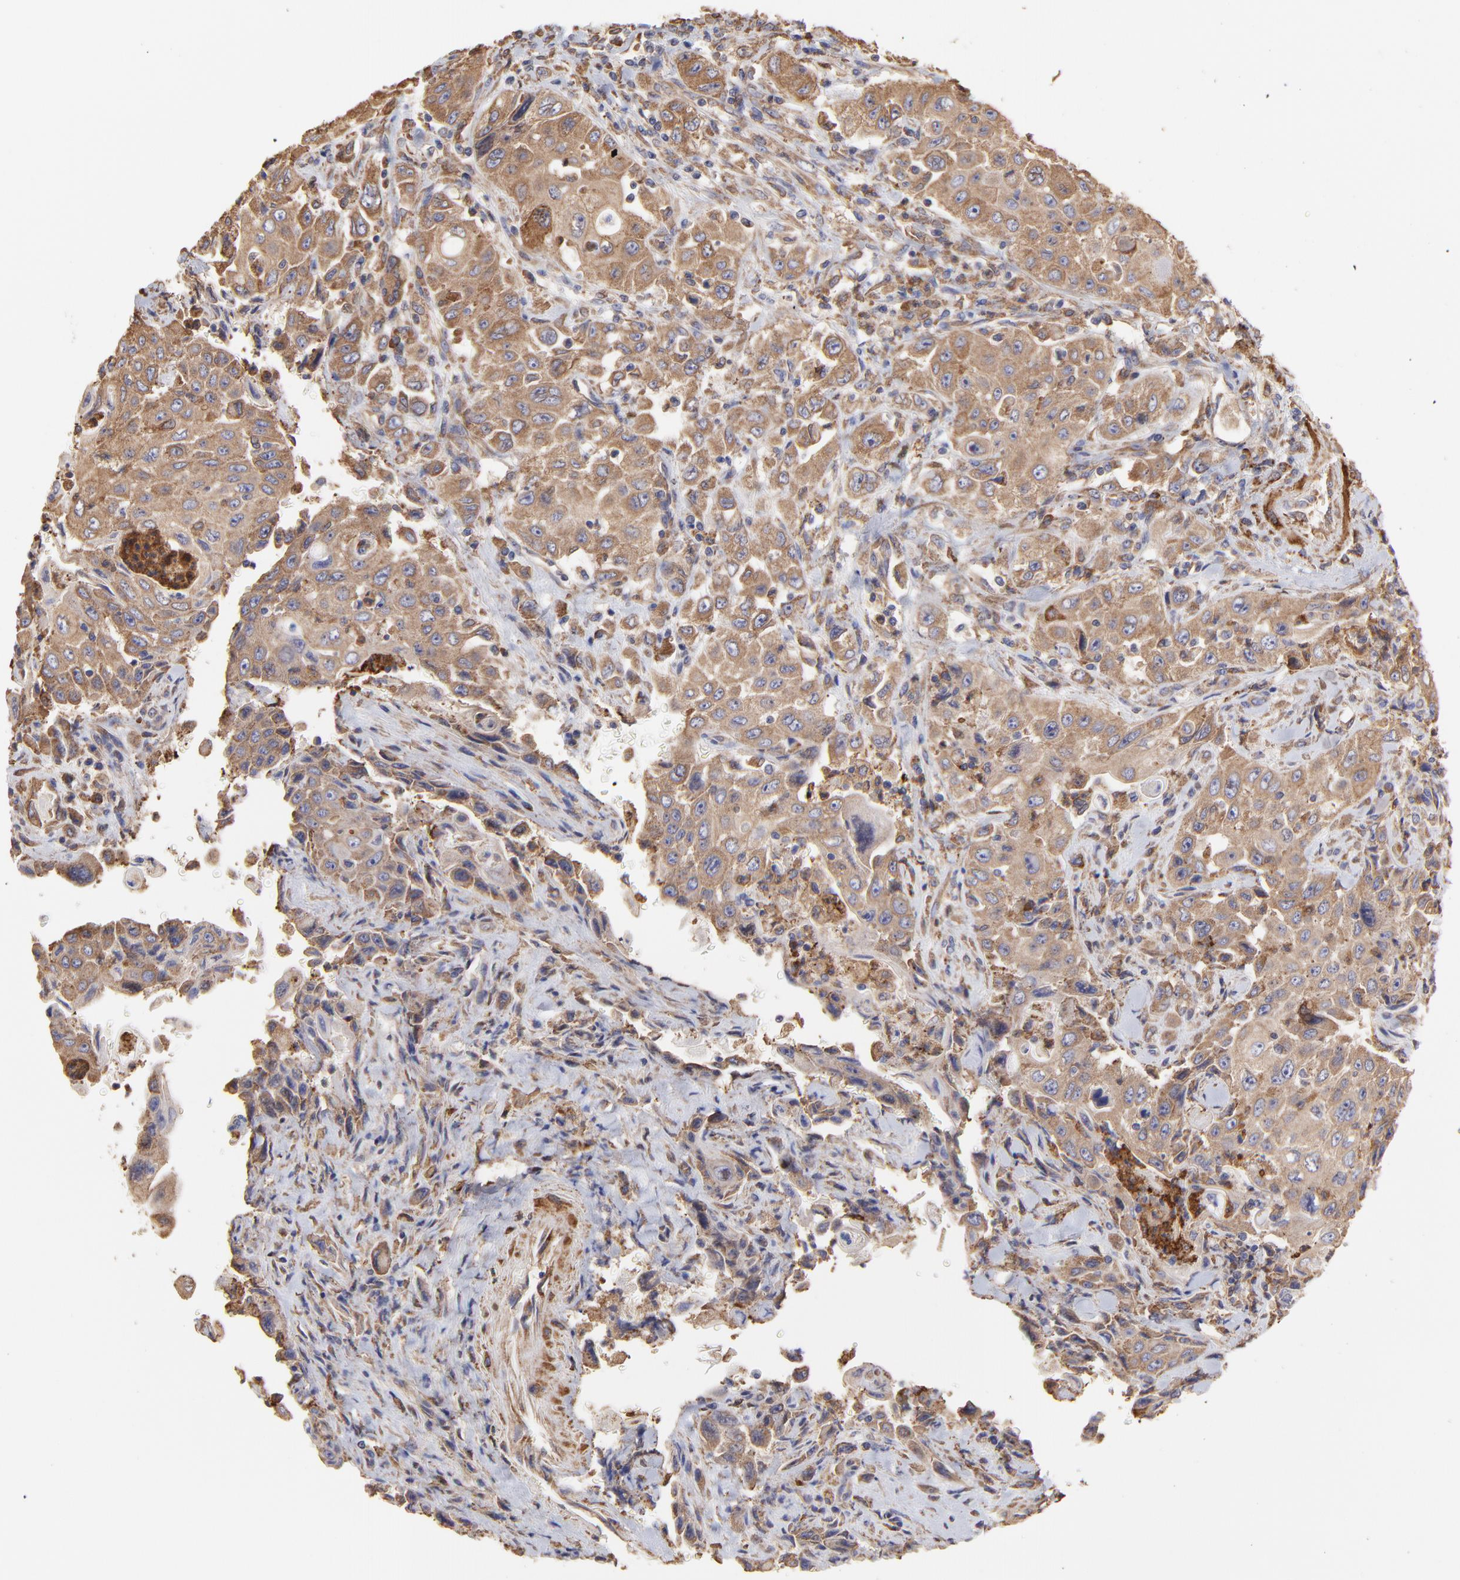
{"staining": {"intensity": "moderate", "quantity": ">75%", "location": "cytoplasmic/membranous"}, "tissue": "pancreatic cancer", "cell_type": "Tumor cells", "image_type": "cancer", "snomed": [{"axis": "morphology", "description": "Adenocarcinoma, NOS"}, {"axis": "topography", "description": "Pancreas"}], "caption": "A high-resolution histopathology image shows immunohistochemistry (IHC) staining of pancreatic cancer (adenocarcinoma), which exhibits moderate cytoplasmic/membranous expression in approximately >75% of tumor cells.", "gene": "PFKM", "patient": {"sex": "male", "age": 70}}